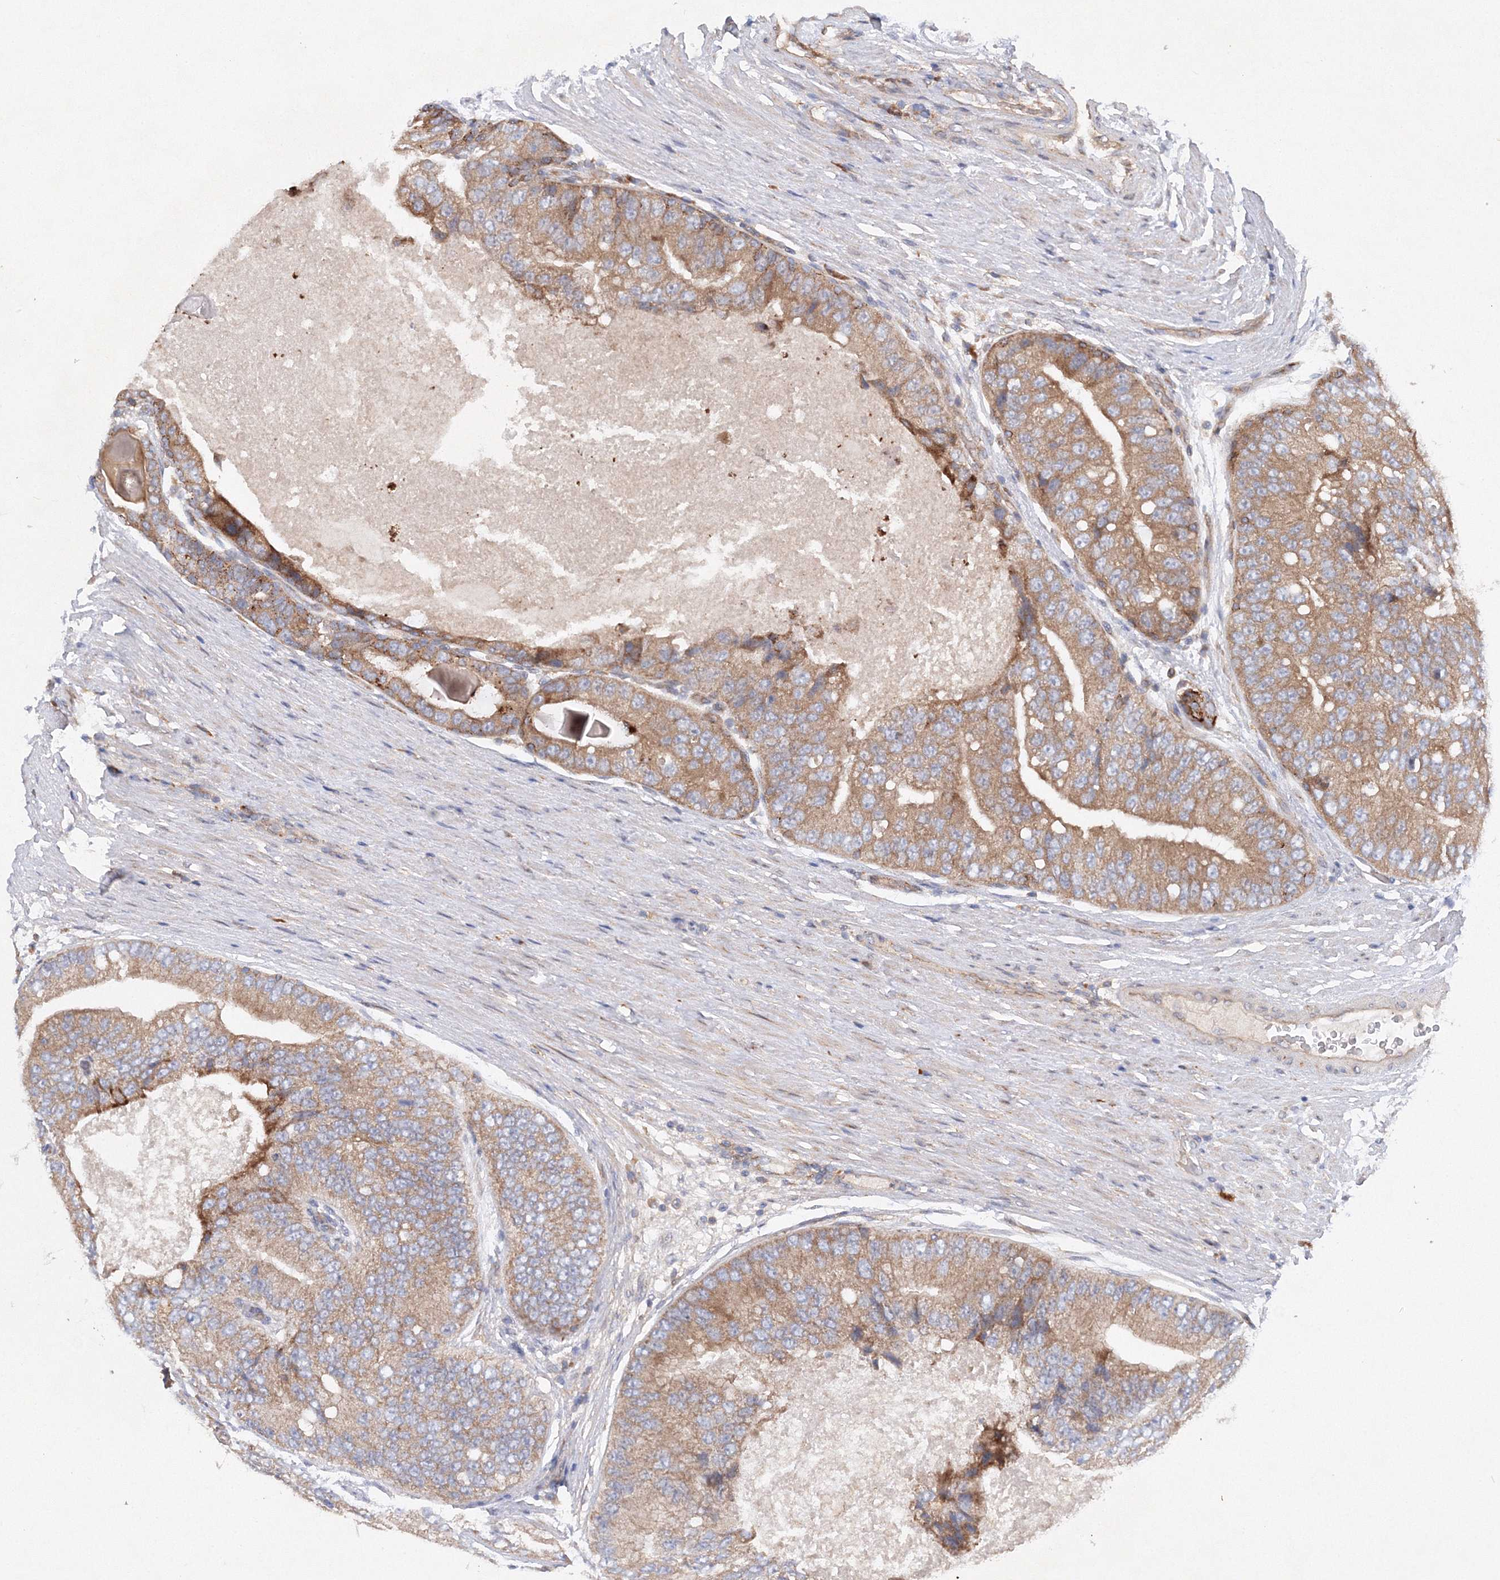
{"staining": {"intensity": "moderate", "quantity": ">75%", "location": "cytoplasmic/membranous"}, "tissue": "prostate cancer", "cell_type": "Tumor cells", "image_type": "cancer", "snomed": [{"axis": "morphology", "description": "Adenocarcinoma, High grade"}, {"axis": "topography", "description": "Prostate"}], "caption": "This photomicrograph demonstrates immunohistochemistry staining of human adenocarcinoma (high-grade) (prostate), with medium moderate cytoplasmic/membranous expression in about >75% of tumor cells.", "gene": "SLC36A1", "patient": {"sex": "male", "age": 70}}